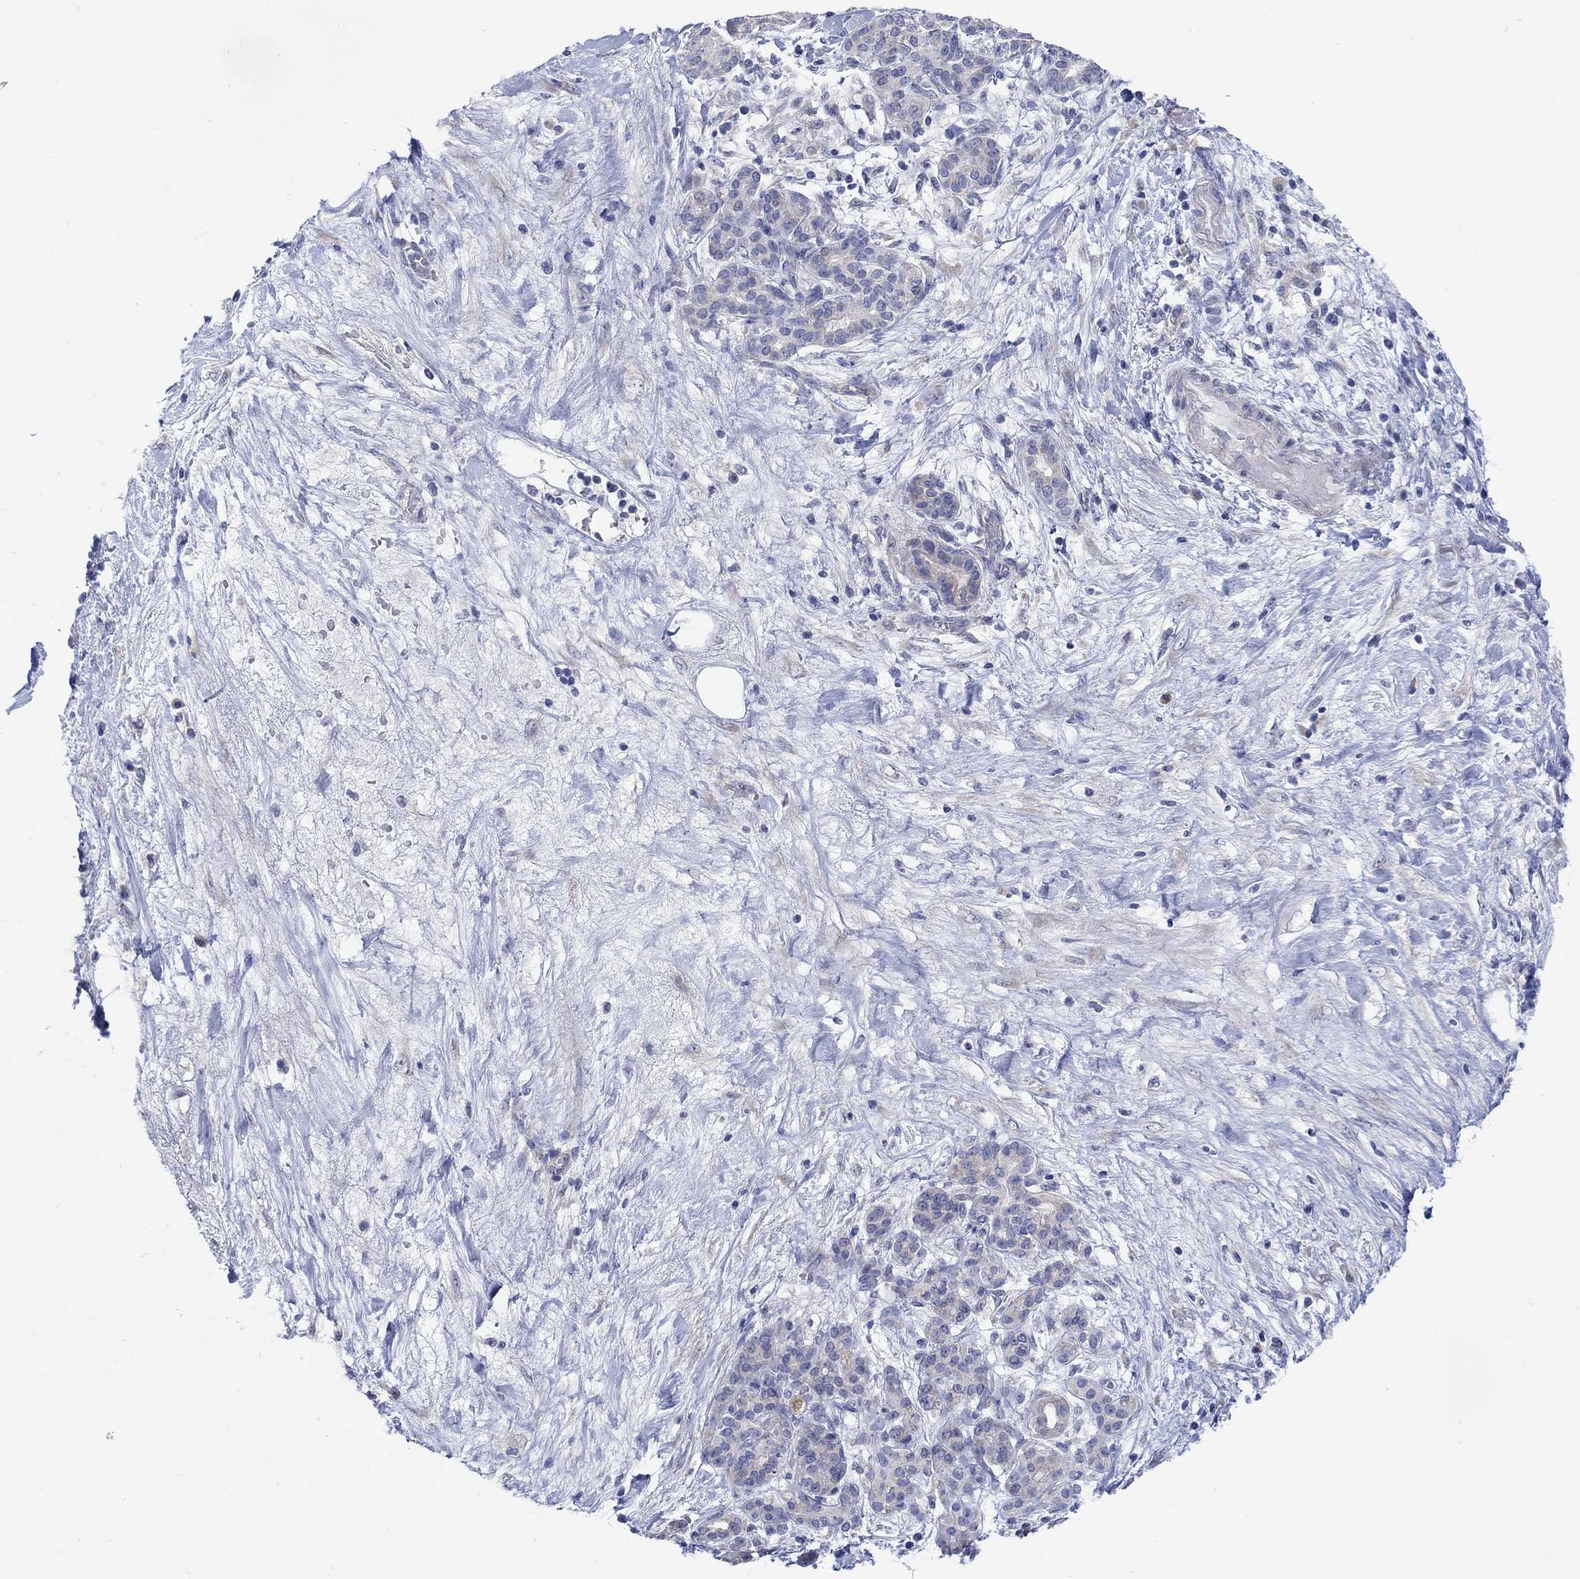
{"staining": {"intensity": "negative", "quantity": "none", "location": "none"}, "tissue": "pancreatic cancer", "cell_type": "Tumor cells", "image_type": "cancer", "snomed": [{"axis": "morphology", "description": "Adenocarcinoma, NOS"}, {"axis": "topography", "description": "Pancreas"}], "caption": "Pancreatic cancer was stained to show a protein in brown. There is no significant positivity in tumor cells.", "gene": "KRT222", "patient": {"sex": "male", "age": 44}}